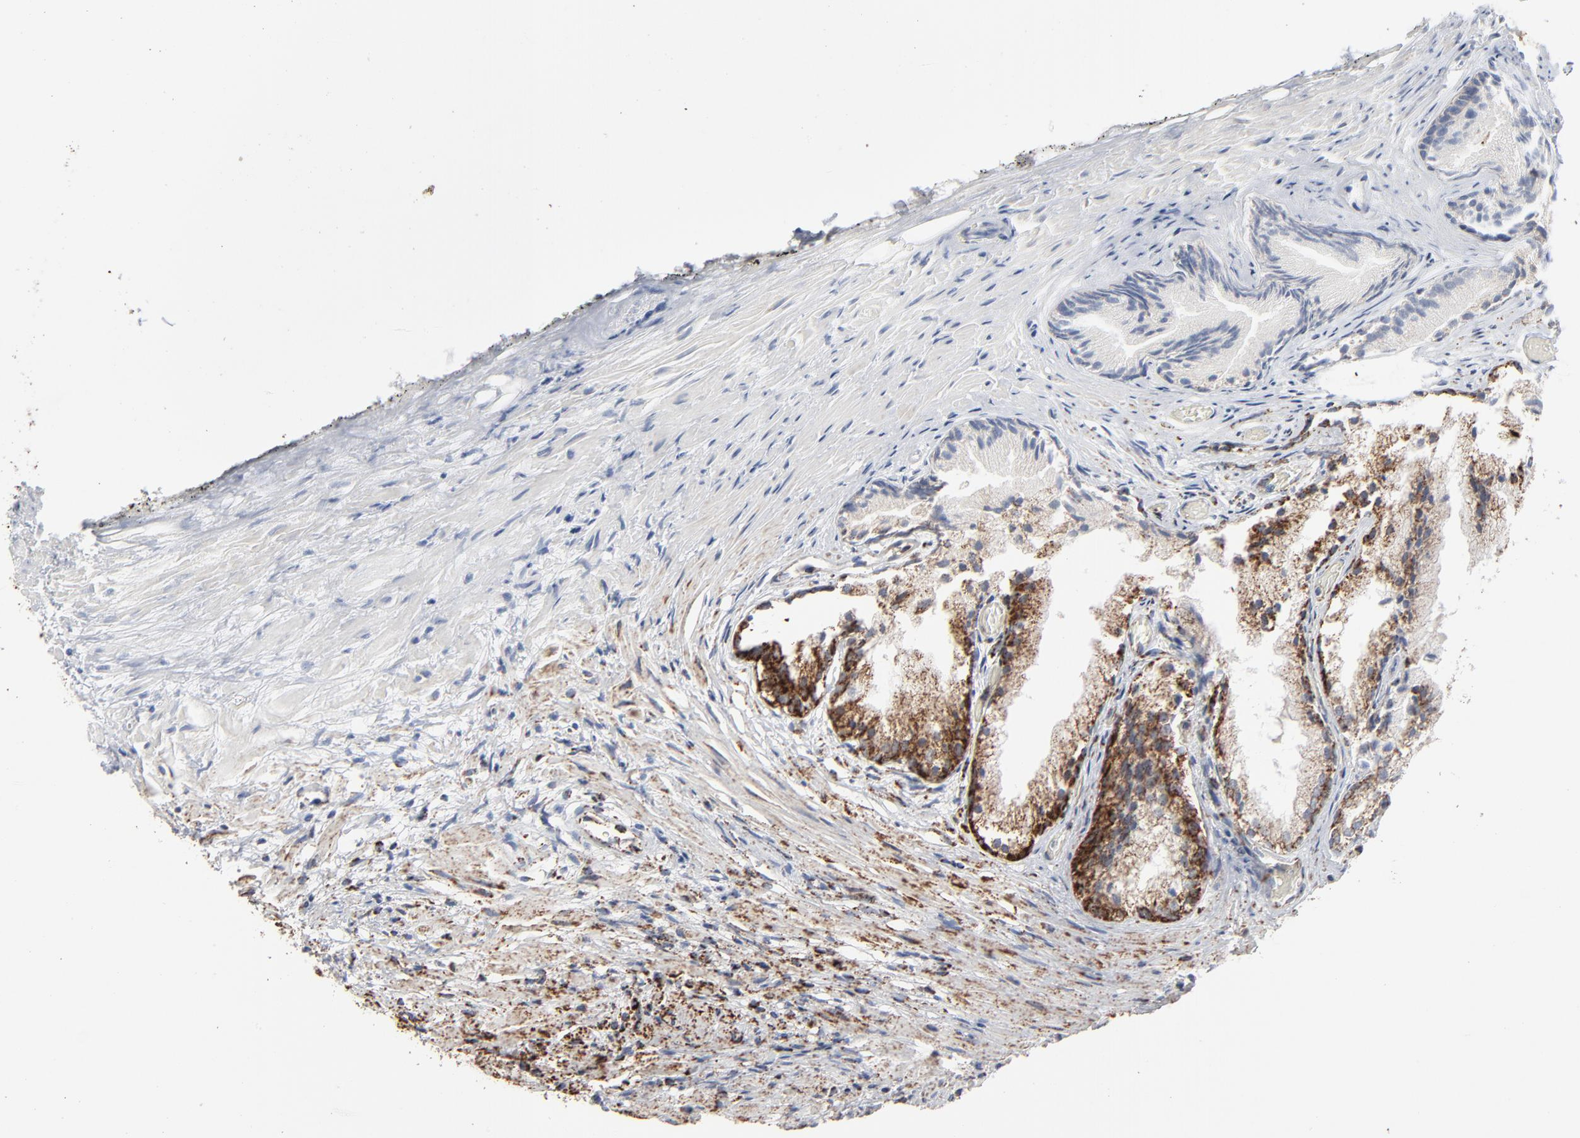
{"staining": {"intensity": "strong", "quantity": "25%-75%", "location": "cytoplasmic/membranous"}, "tissue": "prostate", "cell_type": "Glandular cells", "image_type": "normal", "snomed": [{"axis": "morphology", "description": "Normal tissue, NOS"}, {"axis": "topography", "description": "Prostate"}], "caption": "This is a micrograph of immunohistochemistry staining of unremarkable prostate, which shows strong expression in the cytoplasmic/membranous of glandular cells.", "gene": "UQCRC1", "patient": {"sex": "male", "age": 76}}